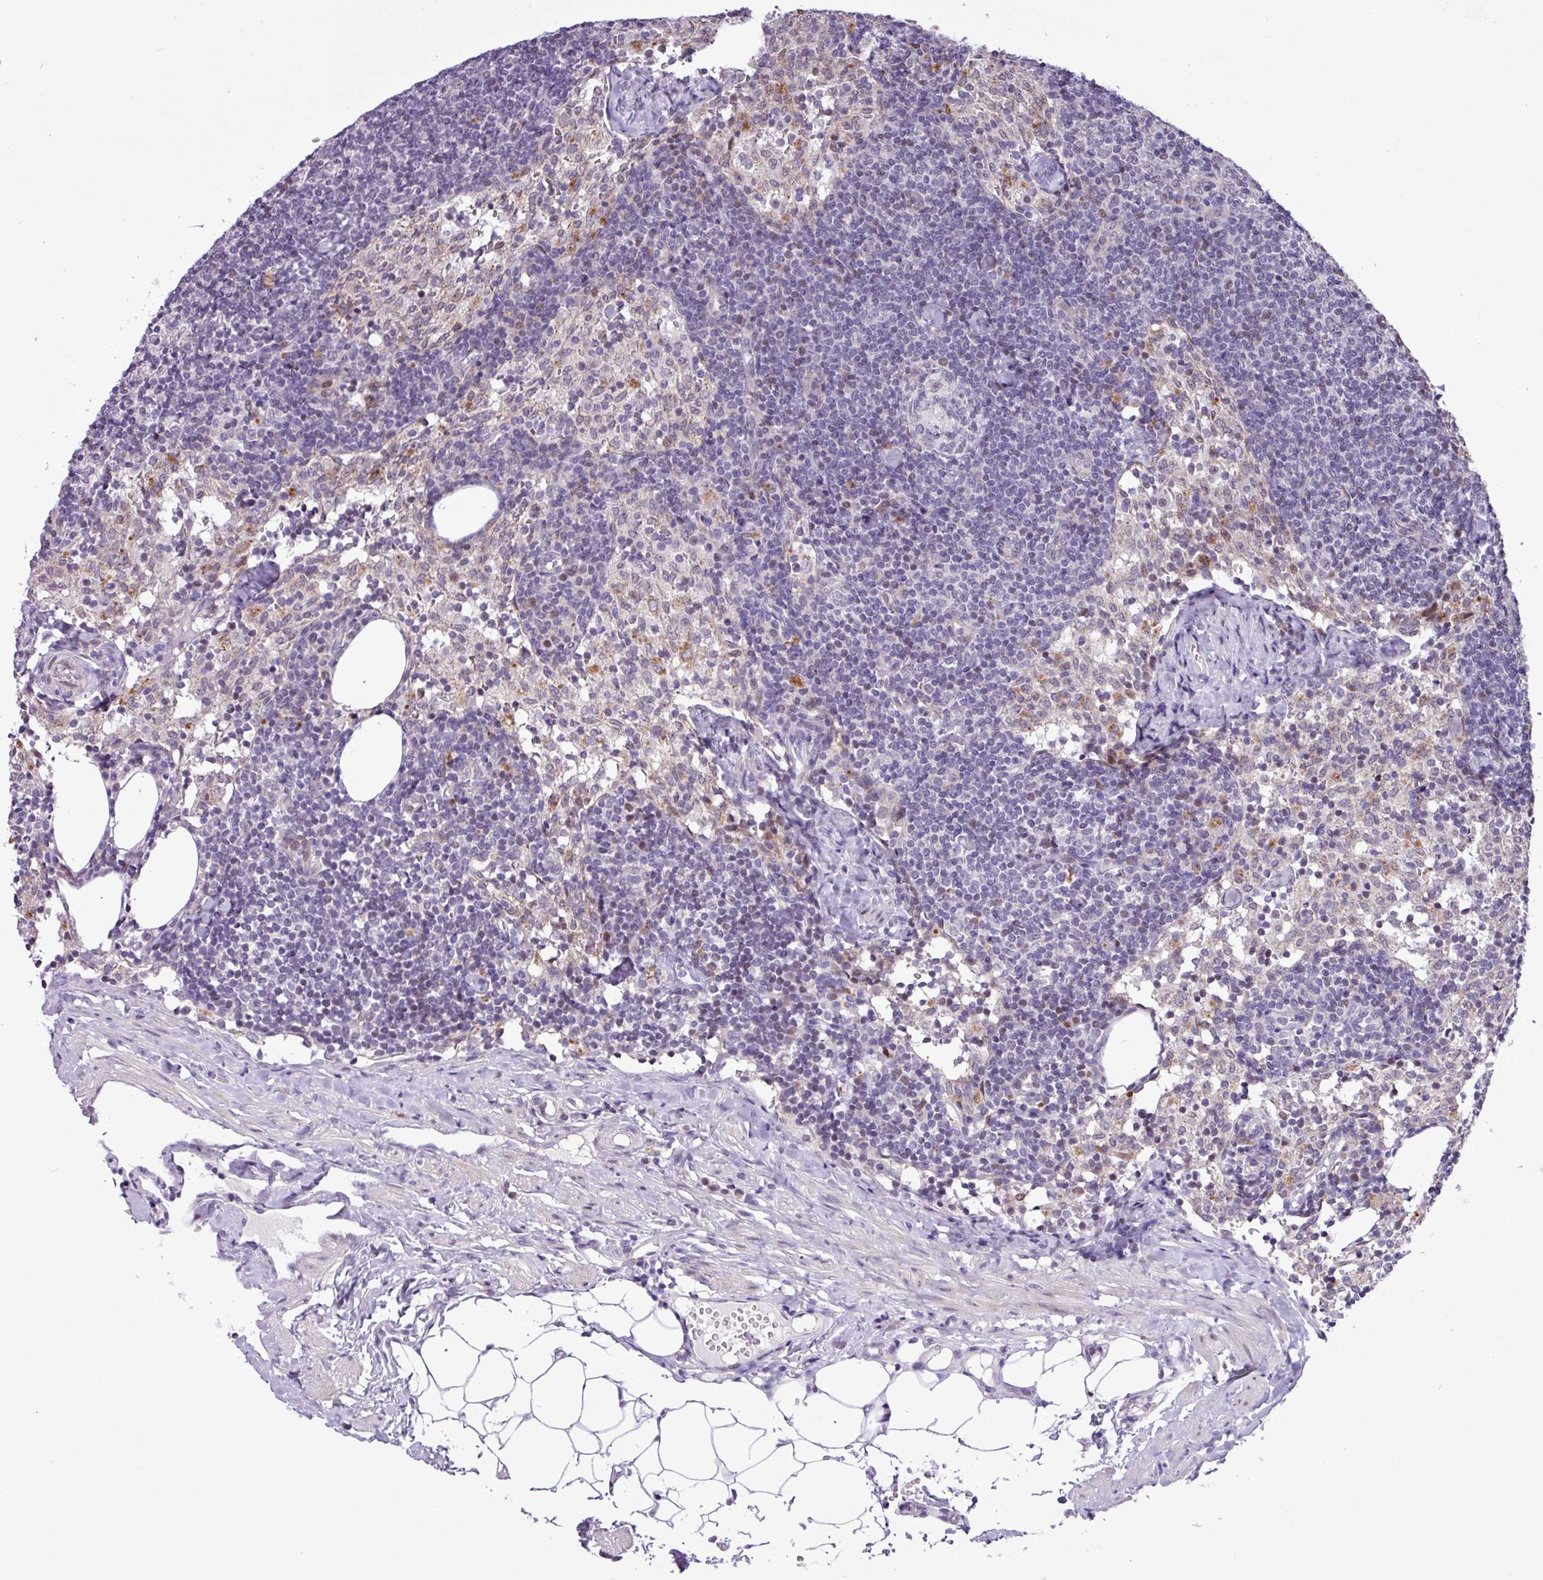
{"staining": {"intensity": "negative", "quantity": "none", "location": "none"}, "tissue": "lymph node", "cell_type": "Germinal center cells", "image_type": "normal", "snomed": [{"axis": "morphology", "description": "Normal tissue, NOS"}, {"axis": "topography", "description": "Lymph node"}], "caption": "This photomicrograph is of benign lymph node stained with IHC to label a protein in brown with the nuclei are counter-stained blue. There is no staining in germinal center cells.", "gene": "ZNF354A", "patient": {"sex": "female", "age": 52}}